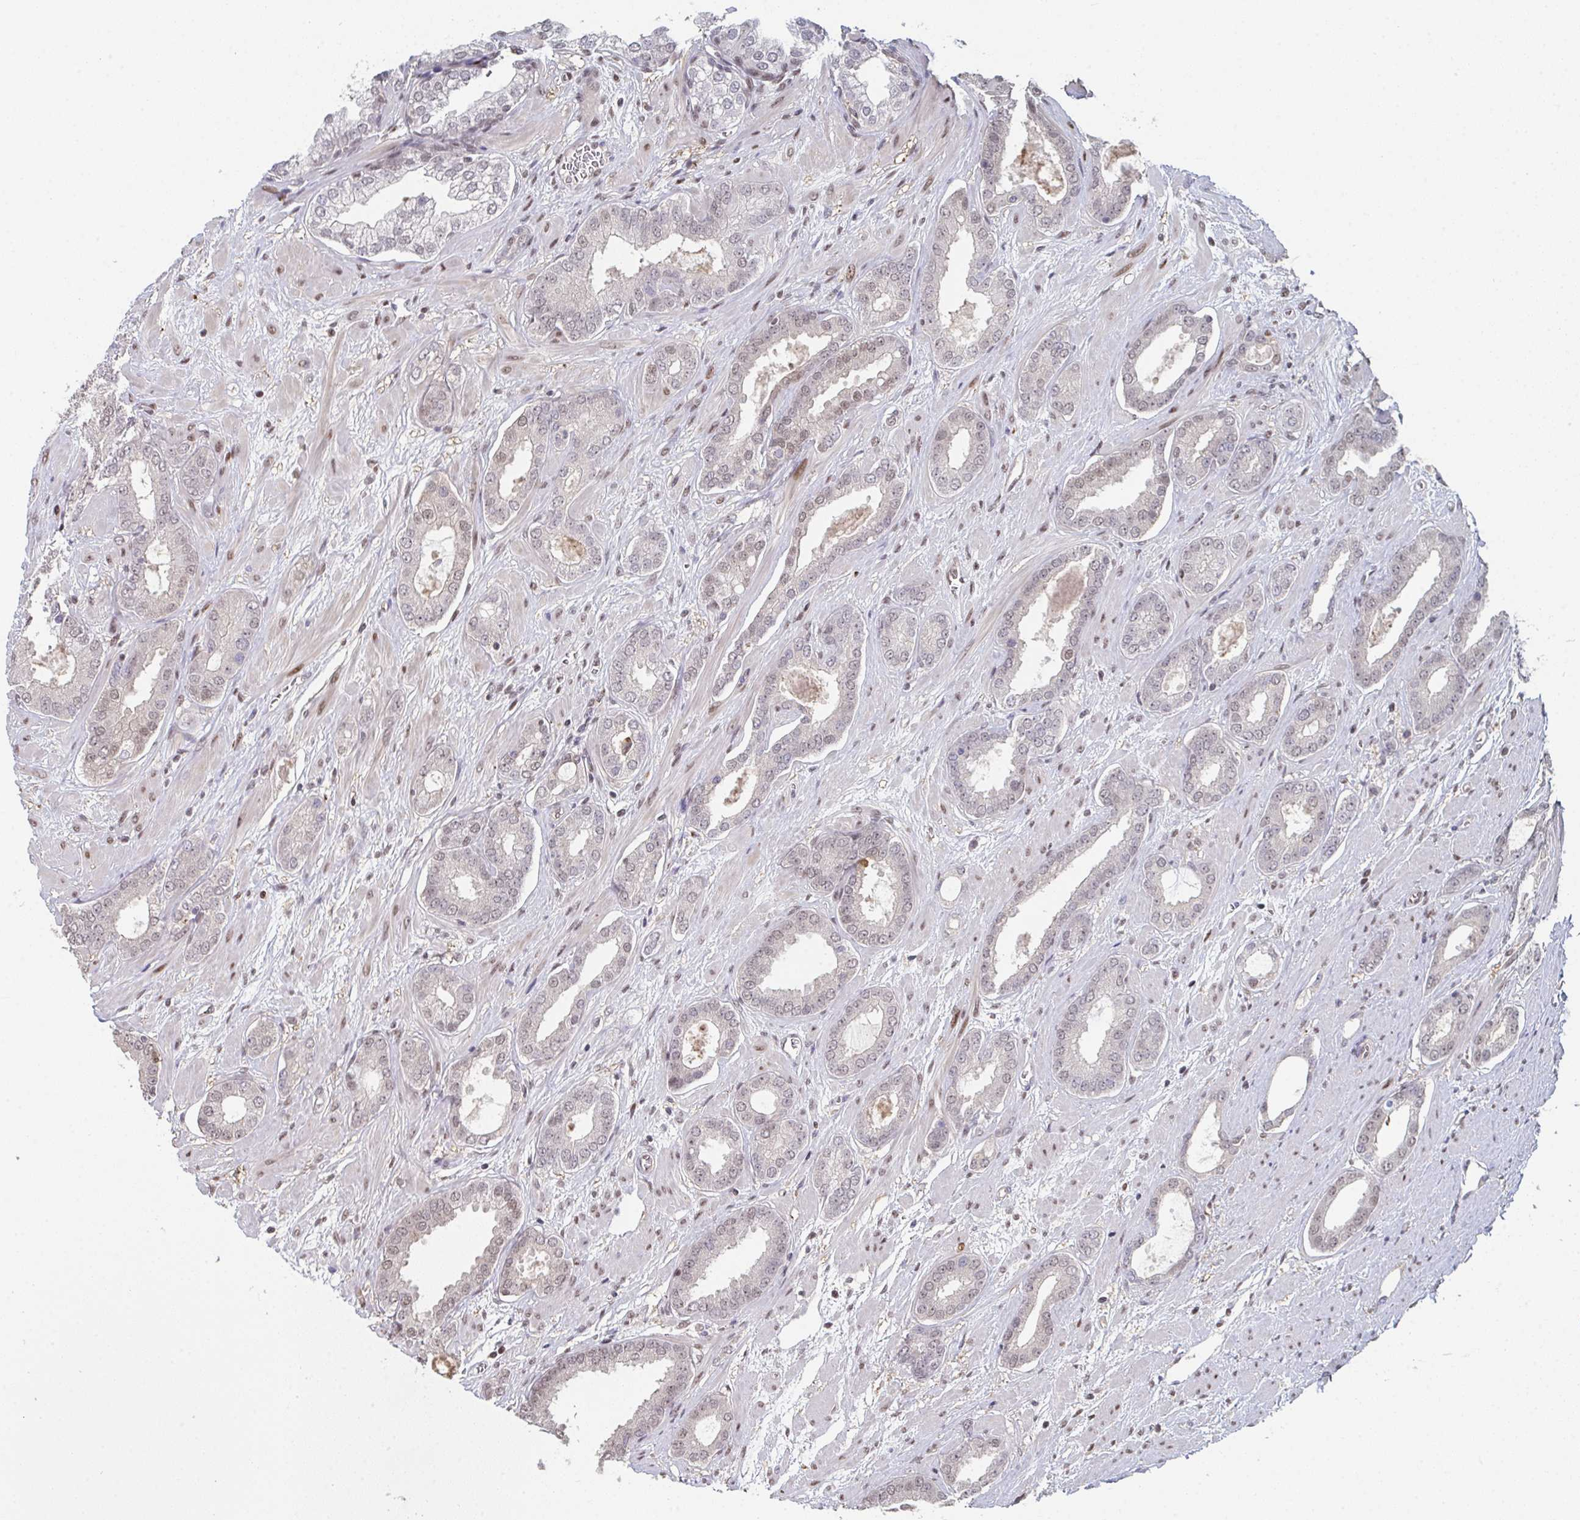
{"staining": {"intensity": "weak", "quantity": "25%-75%", "location": "nuclear"}, "tissue": "prostate cancer", "cell_type": "Tumor cells", "image_type": "cancer", "snomed": [{"axis": "morphology", "description": "Adenocarcinoma, High grade"}, {"axis": "topography", "description": "Prostate"}], "caption": "A photomicrograph of human prostate high-grade adenocarcinoma stained for a protein demonstrates weak nuclear brown staining in tumor cells.", "gene": "ACD", "patient": {"sex": "male", "age": 58}}